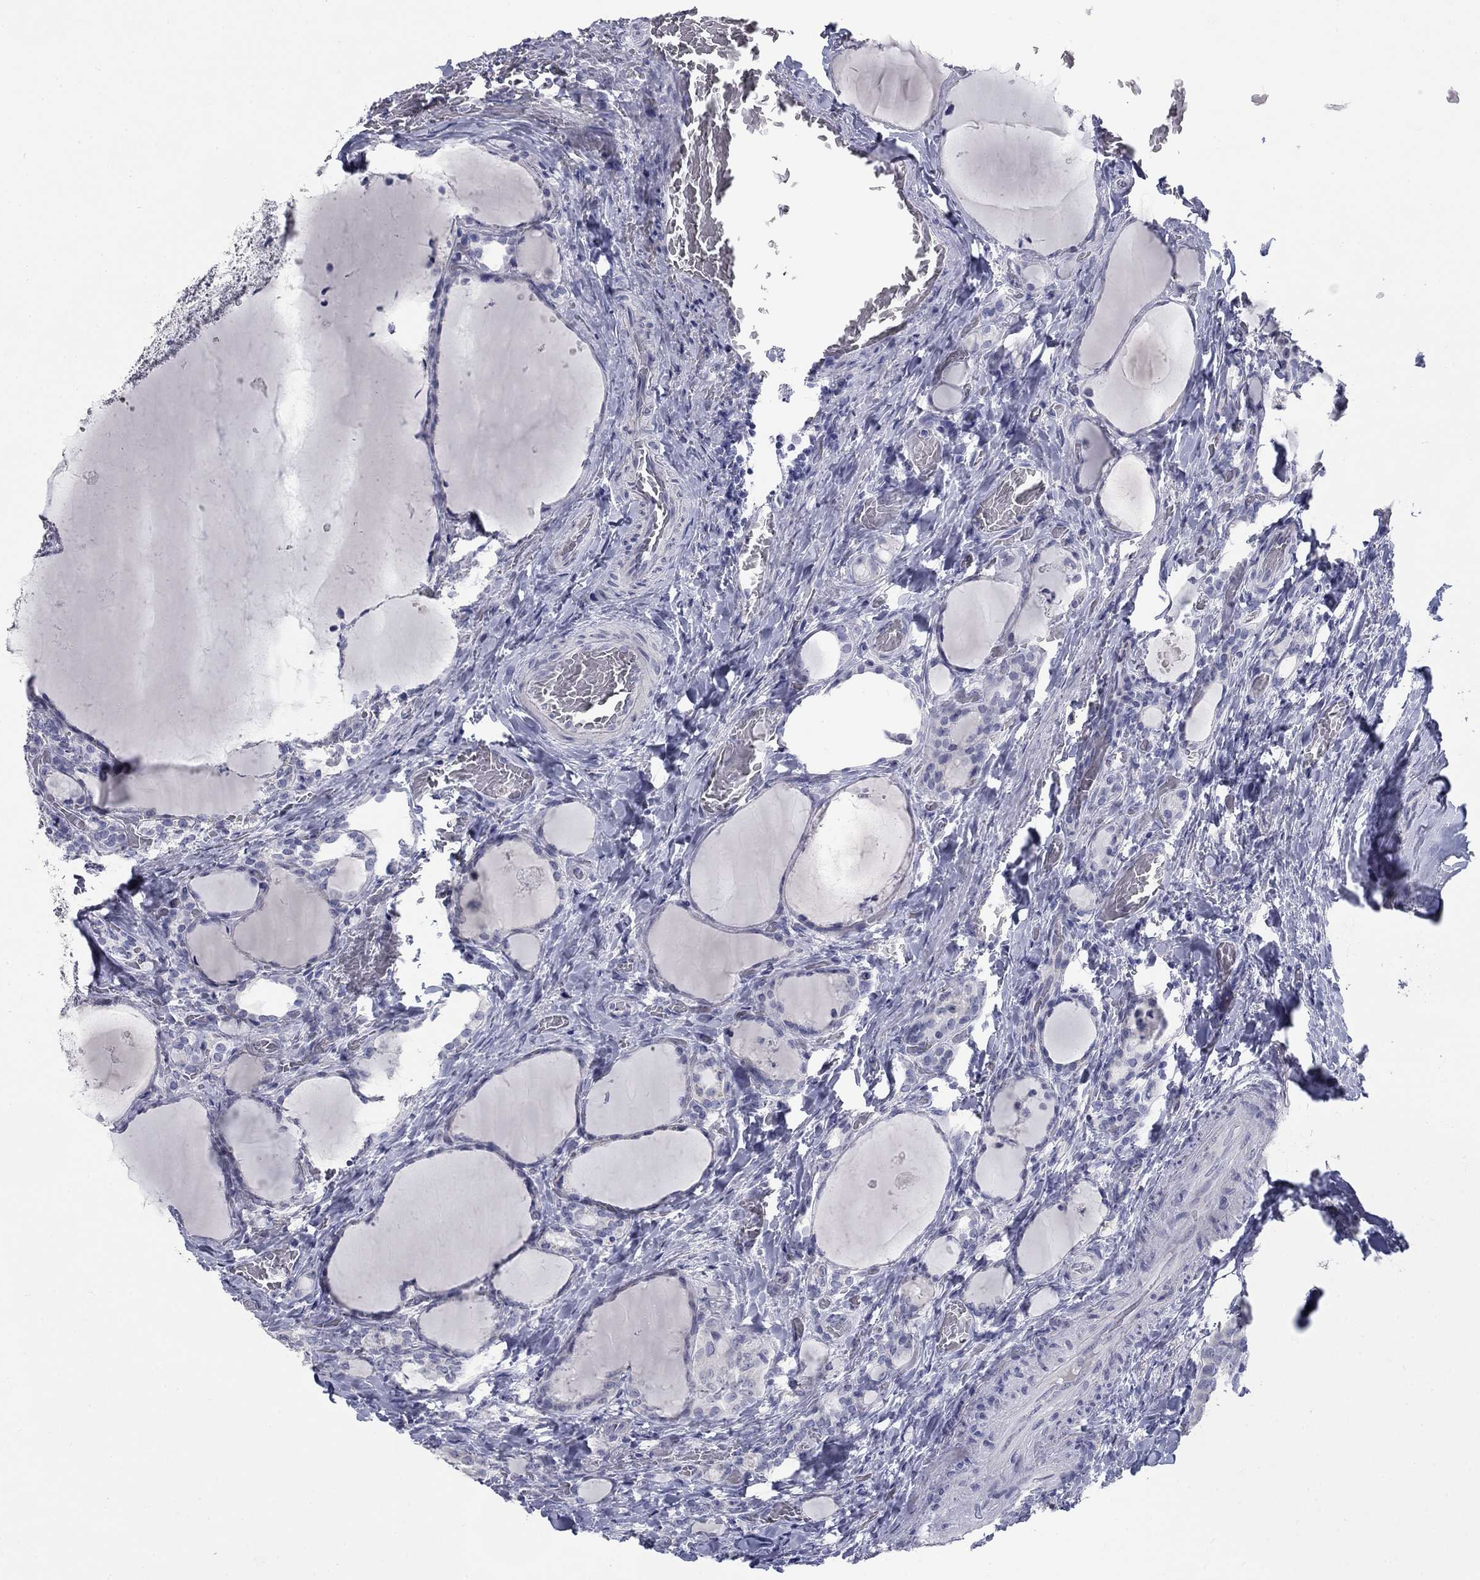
{"staining": {"intensity": "negative", "quantity": "none", "location": "none"}, "tissue": "thyroid cancer", "cell_type": "Tumor cells", "image_type": "cancer", "snomed": [{"axis": "morphology", "description": "Papillary adenocarcinoma, NOS"}, {"axis": "topography", "description": "Thyroid gland"}], "caption": "Thyroid papillary adenocarcinoma stained for a protein using immunohistochemistry (IHC) demonstrates no expression tumor cells.", "gene": "ELAVL4", "patient": {"sex": "female", "age": 39}}